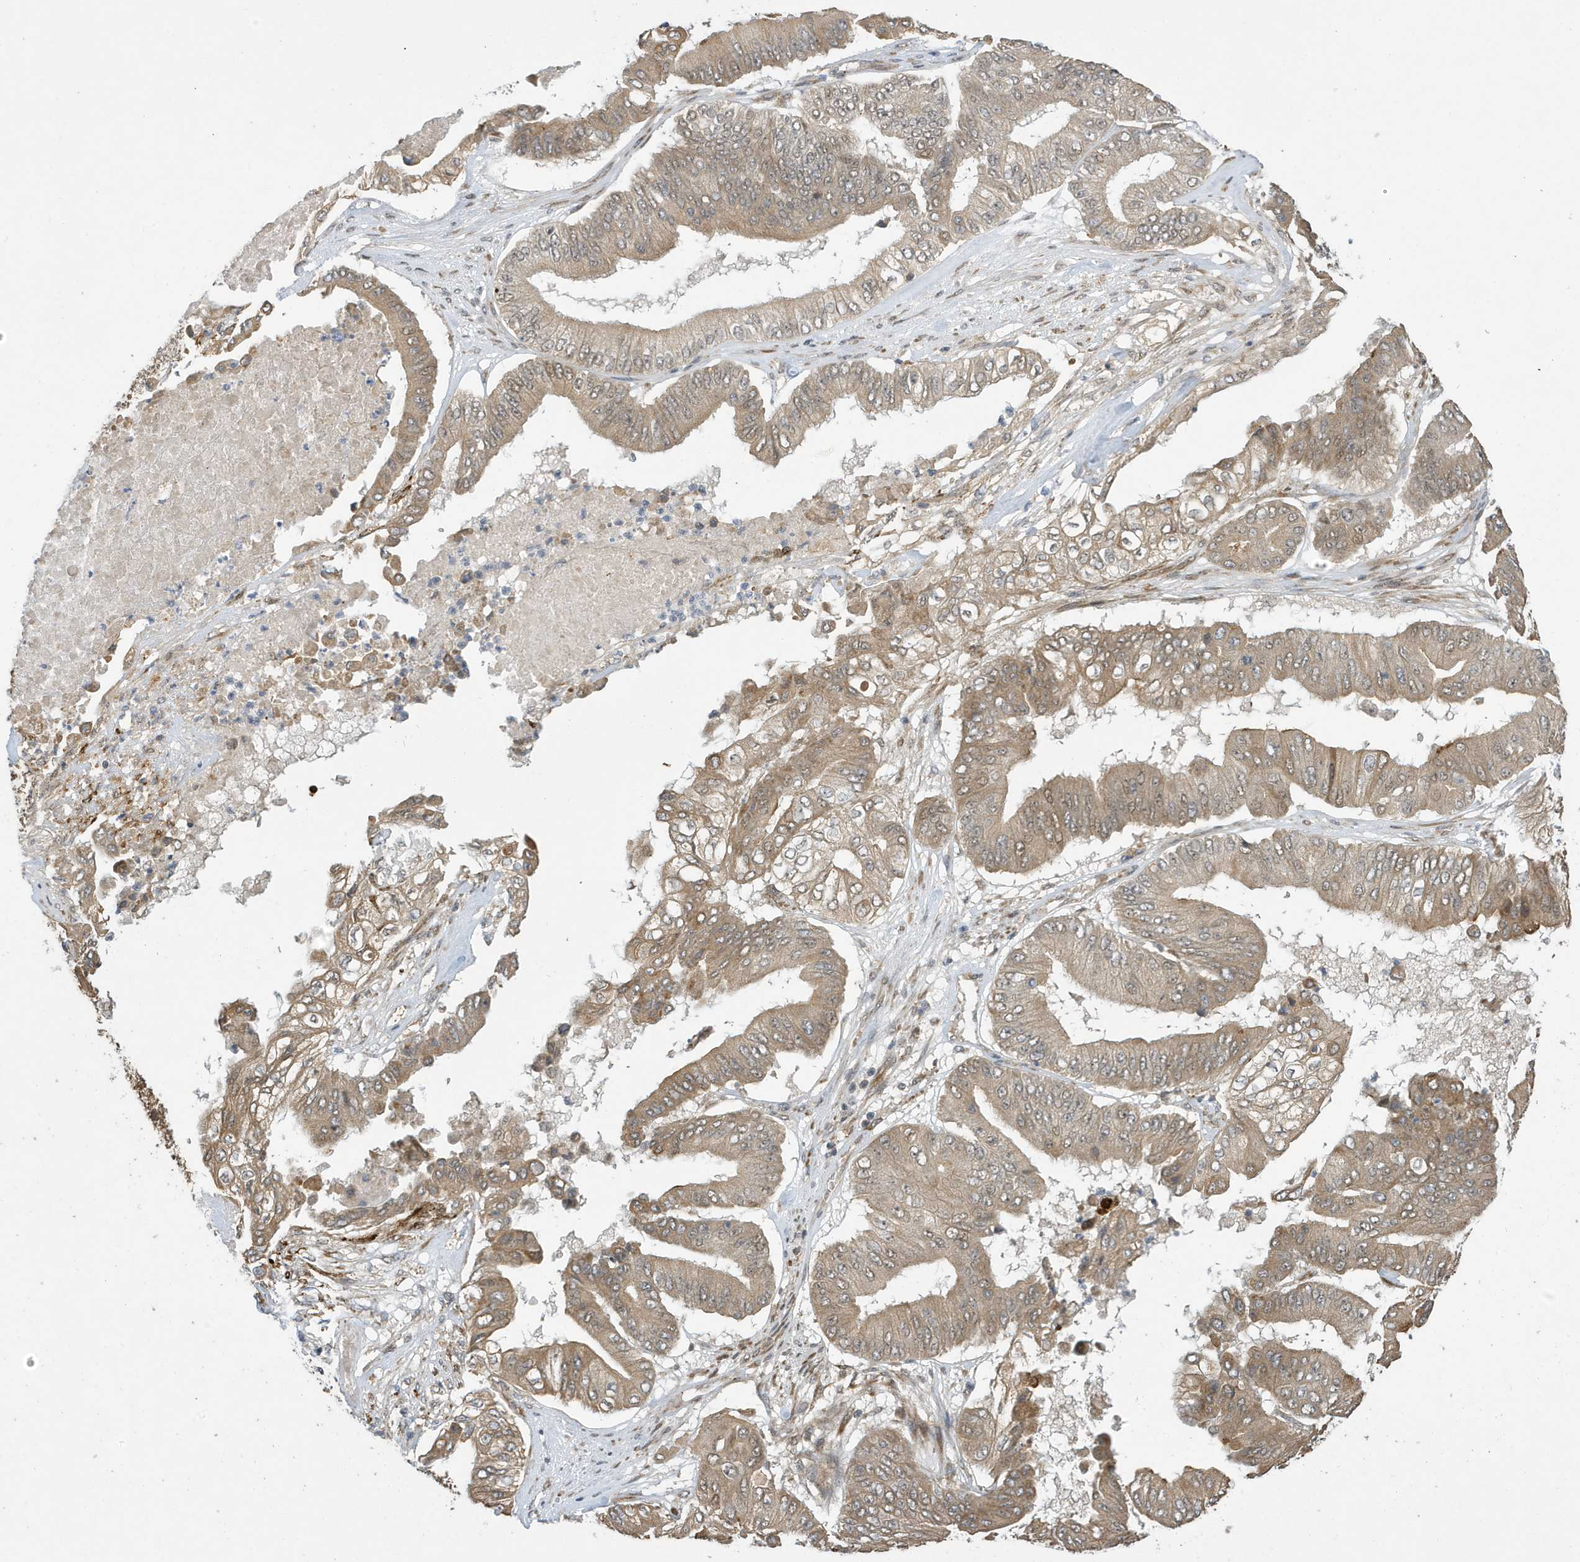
{"staining": {"intensity": "weak", "quantity": ">75%", "location": "cytoplasmic/membranous"}, "tissue": "pancreatic cancer", "cell_type": "Tumor cells", "image_type": "cancer", "snomed": [{"axis": "morphology", "description": "Adenocarcinoma, NOS"}, {"axis": "topography", "description": "Pancreas"}], "caption": "High-magnification brightfield microscopy of pancreatic adenocarcinoma stained with DAB (3,3'-diaminobenzidine) (brown) and counterstained with hematoxylin (blue). tumor cells exhibit weak cytoplasmic/membranous positivity is identified in about>75% of cells.", "gene": "NCOA7", "patient": {"sex": "female", "age": 77}}